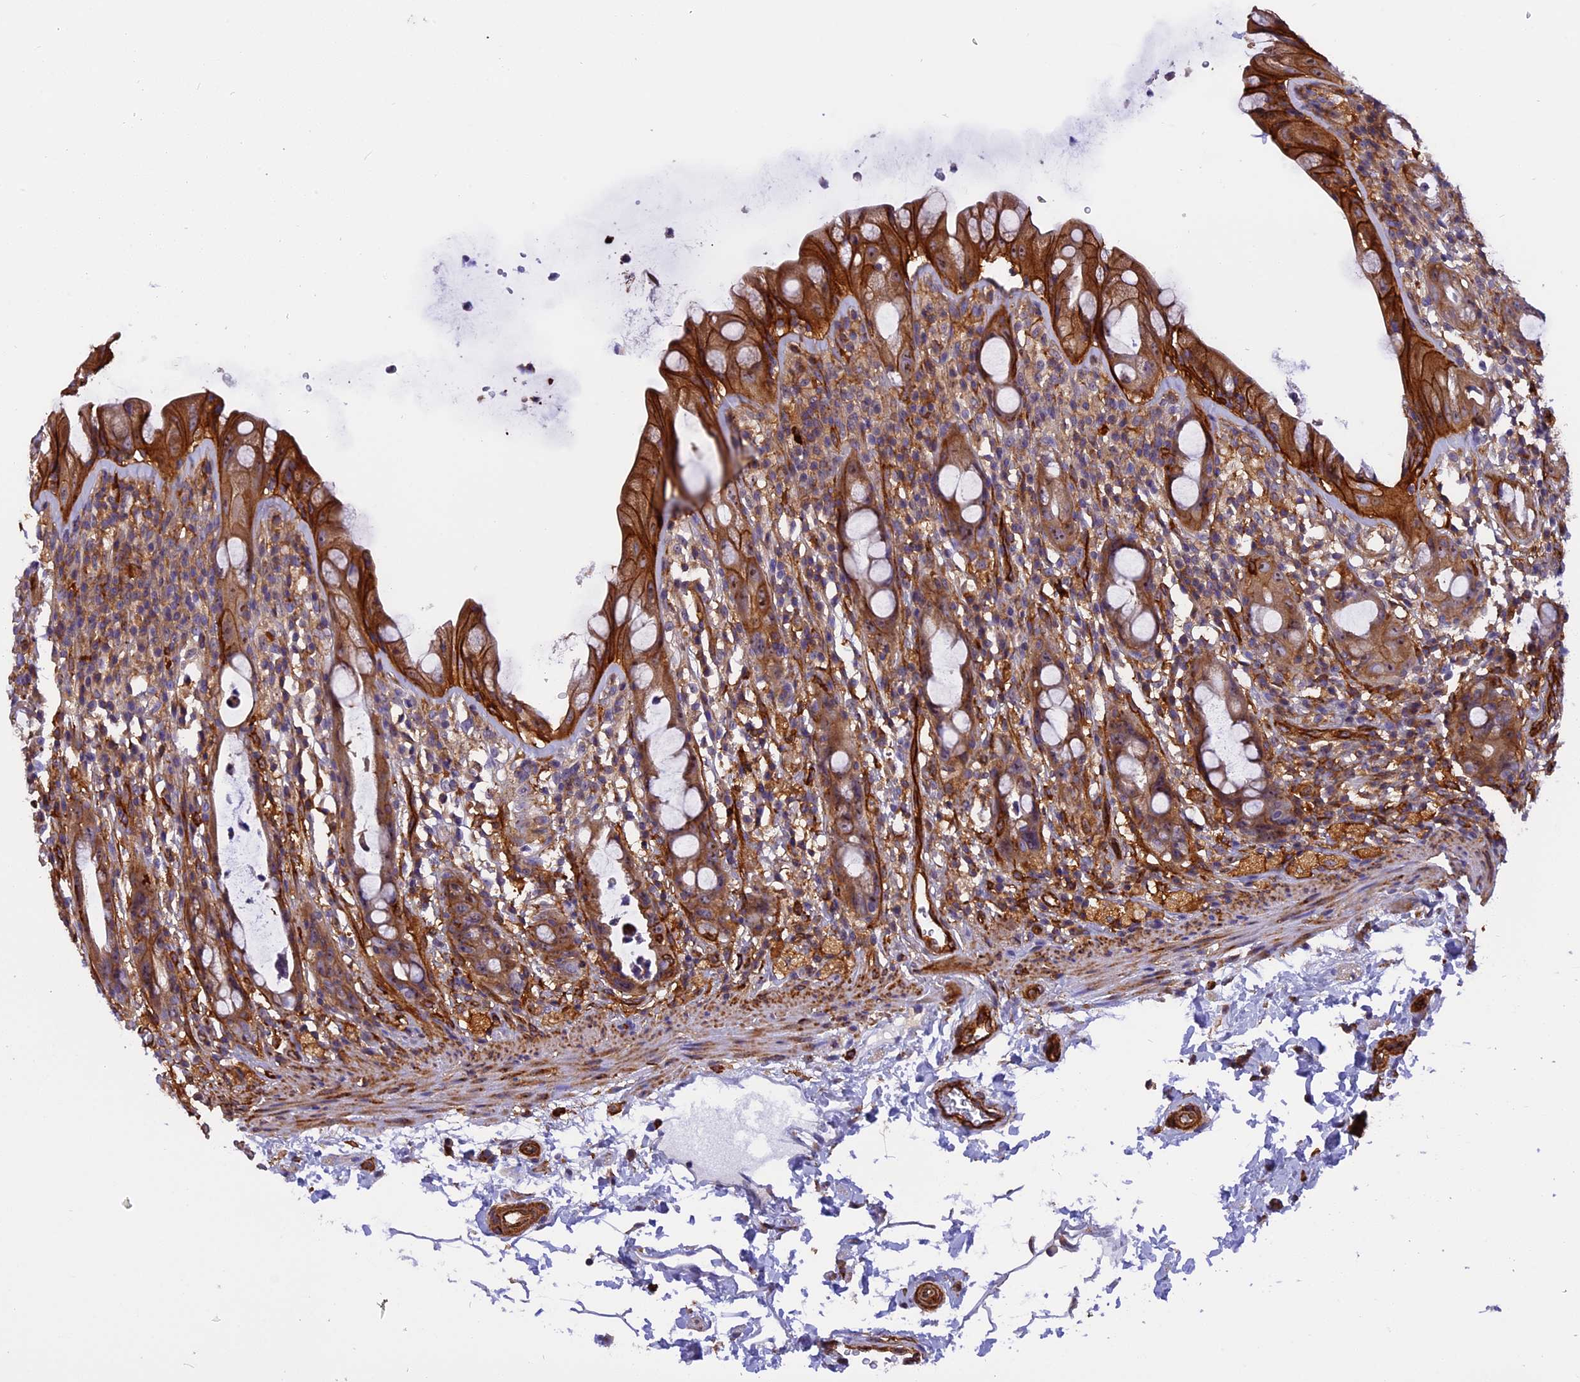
{"staining": {"intensity": "strong", "quantity": ">75%", "location": "cytoplasmic/membranous"}, "tissue": "rectum", "cell_type": "Glandular cells", "image_type": "normal", "snomed": [{"axis": "morphology", "description": "Normal tissue, NOS"}, {"axis": "topography", "description": "Rectum"}], "caption": "An immunohistochemistry (IHC) image of unremarkable tissue is shown. Protein staining in brown shows strong cytoplasmic/membranous positivity in rectum within glandular cells.", "gene": "EHBP1L1", "patient": {"sex": "male", "age": 44}}